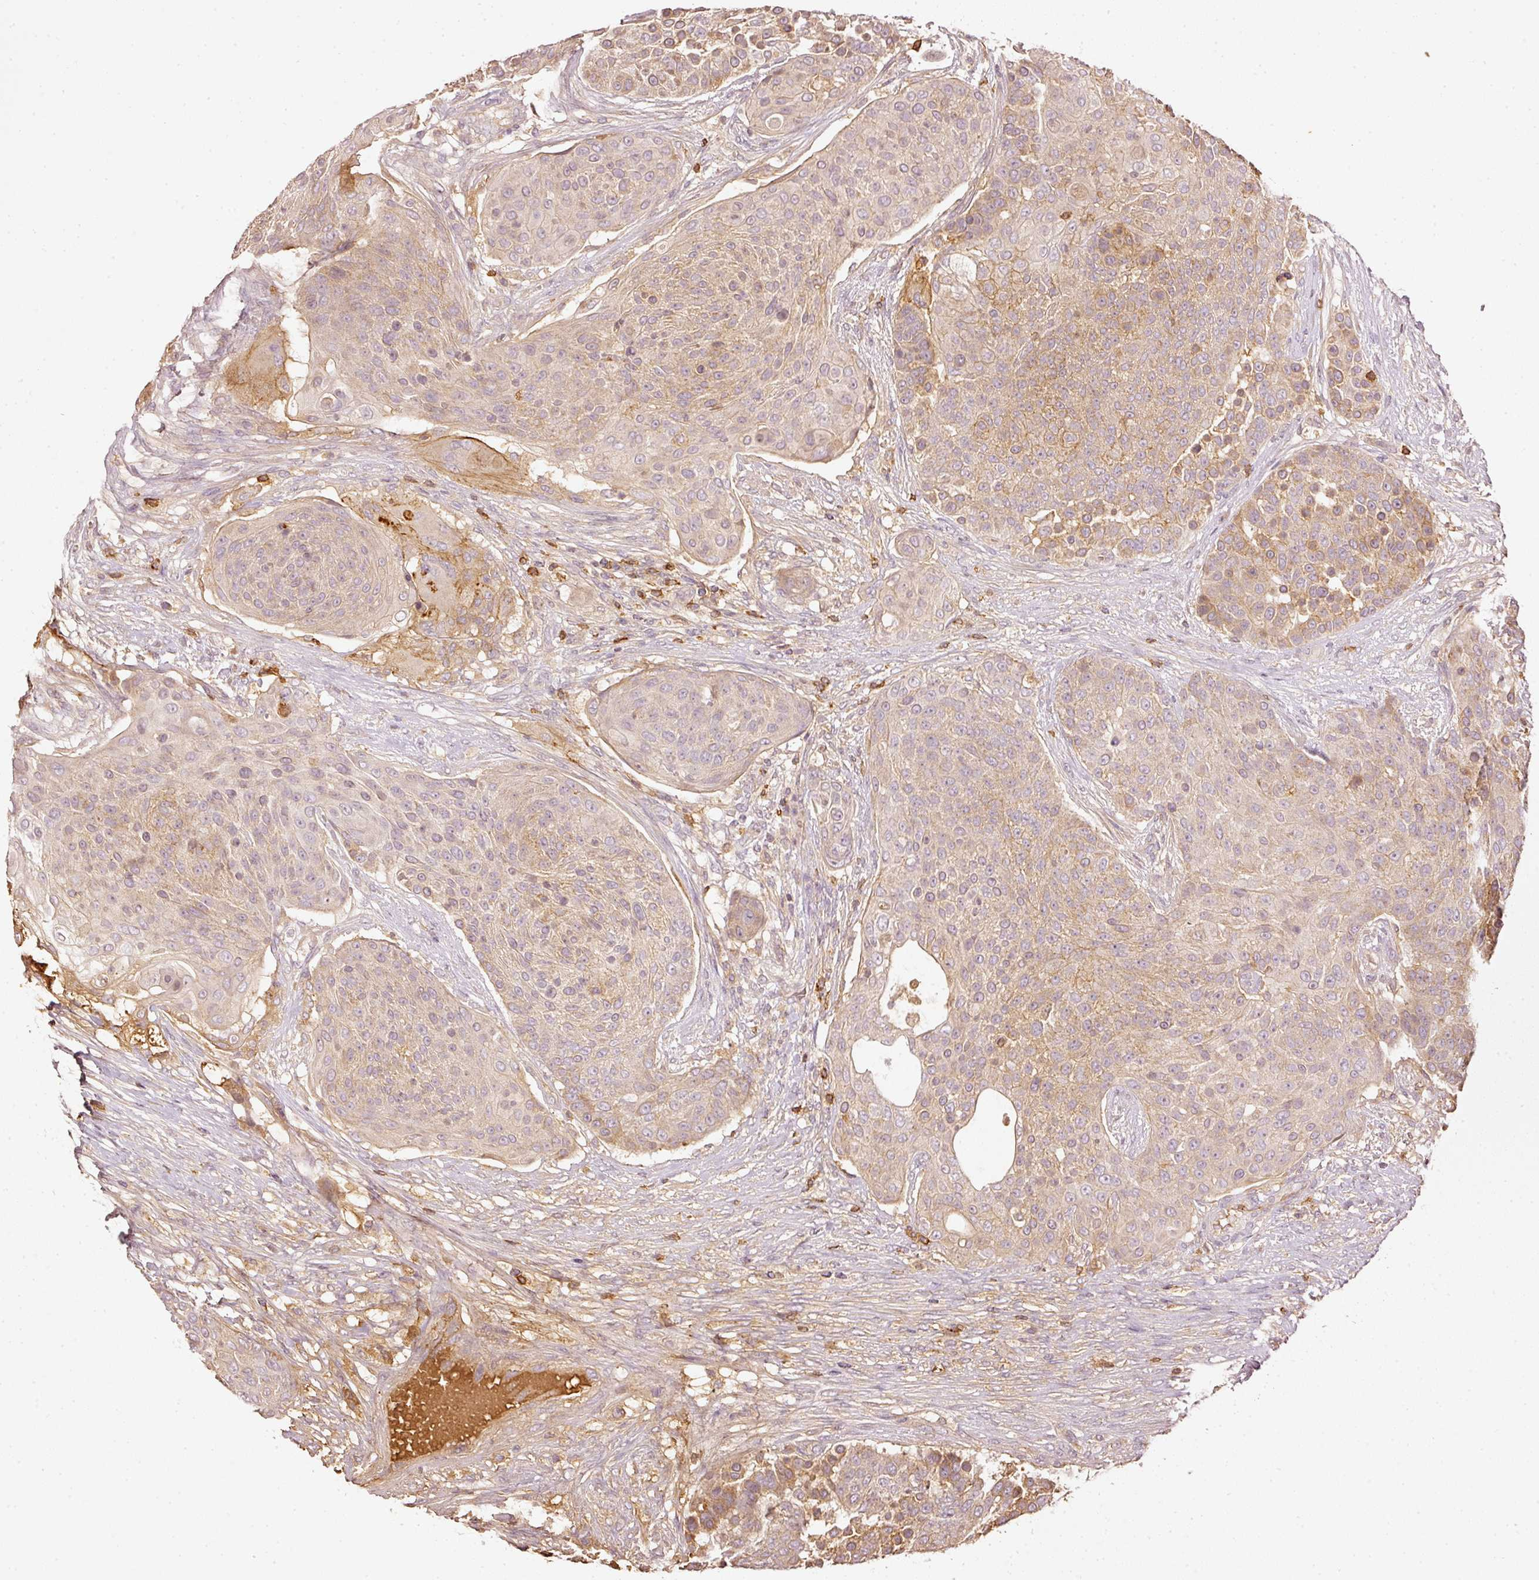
{"staining": {"intensity": "moderate", "quantity": "<25%", "location": "cytoplasmic/membranous"}, "tissue": "urothelial cancer", "cell_type": "Tumor cells", "image_type": "cancer", "snomed": [{"axis": "morphology", "description": "Urothelial carcinoma, High grade"}, {"axis": "topography", "description": "Urinary bladder"}], "caption": "High-grade urothelial carcinoma stained for a protein (brown) displays moderate cytoplasmic/membranous positive expression in approximately <25% of tumor cells.", "gene": "EVL", "patient": {"sex": "female", "age": 63}}